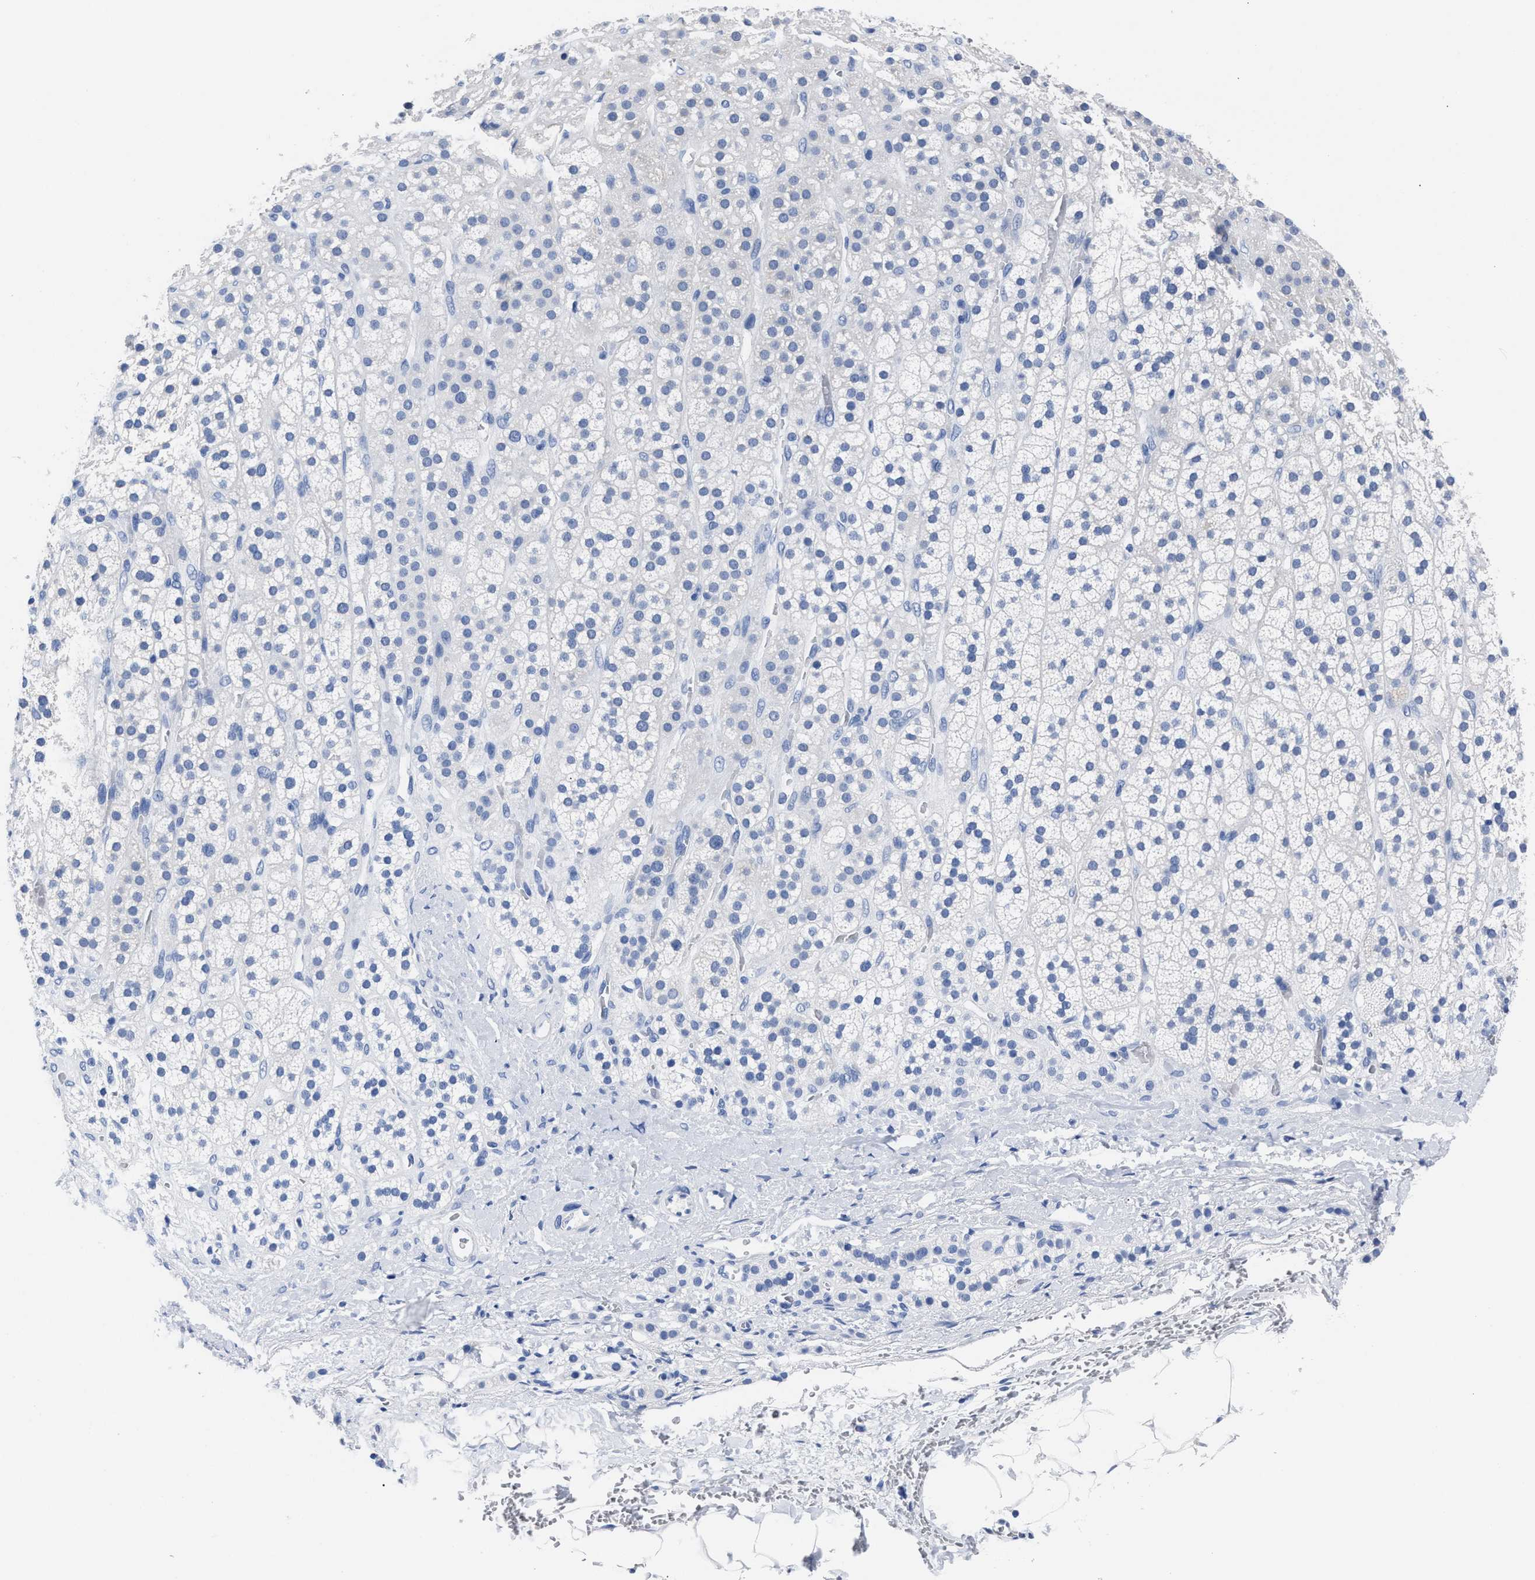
{"staining": {"intensity": "negative", "quantity": "none", "location": "none"}, "tissue": "adrenal gland", "cell_type": "Glandular cells", "image_type": "normal", "snomed": [{"axis": "morphology", "description": "Normal tissue, NOS"}, {"axis": "topography", "description": "Adrenal gland"}], "caption": "Immunohistochemical staining of normal human adrenal gland reveals no significant positivity in glandular cells. (DAB (3,3'-diaminobenzidine) immunohistochemistry, high magnification).", "gene": "ALPG", "patient": {"sex": "male", "age": 56}}